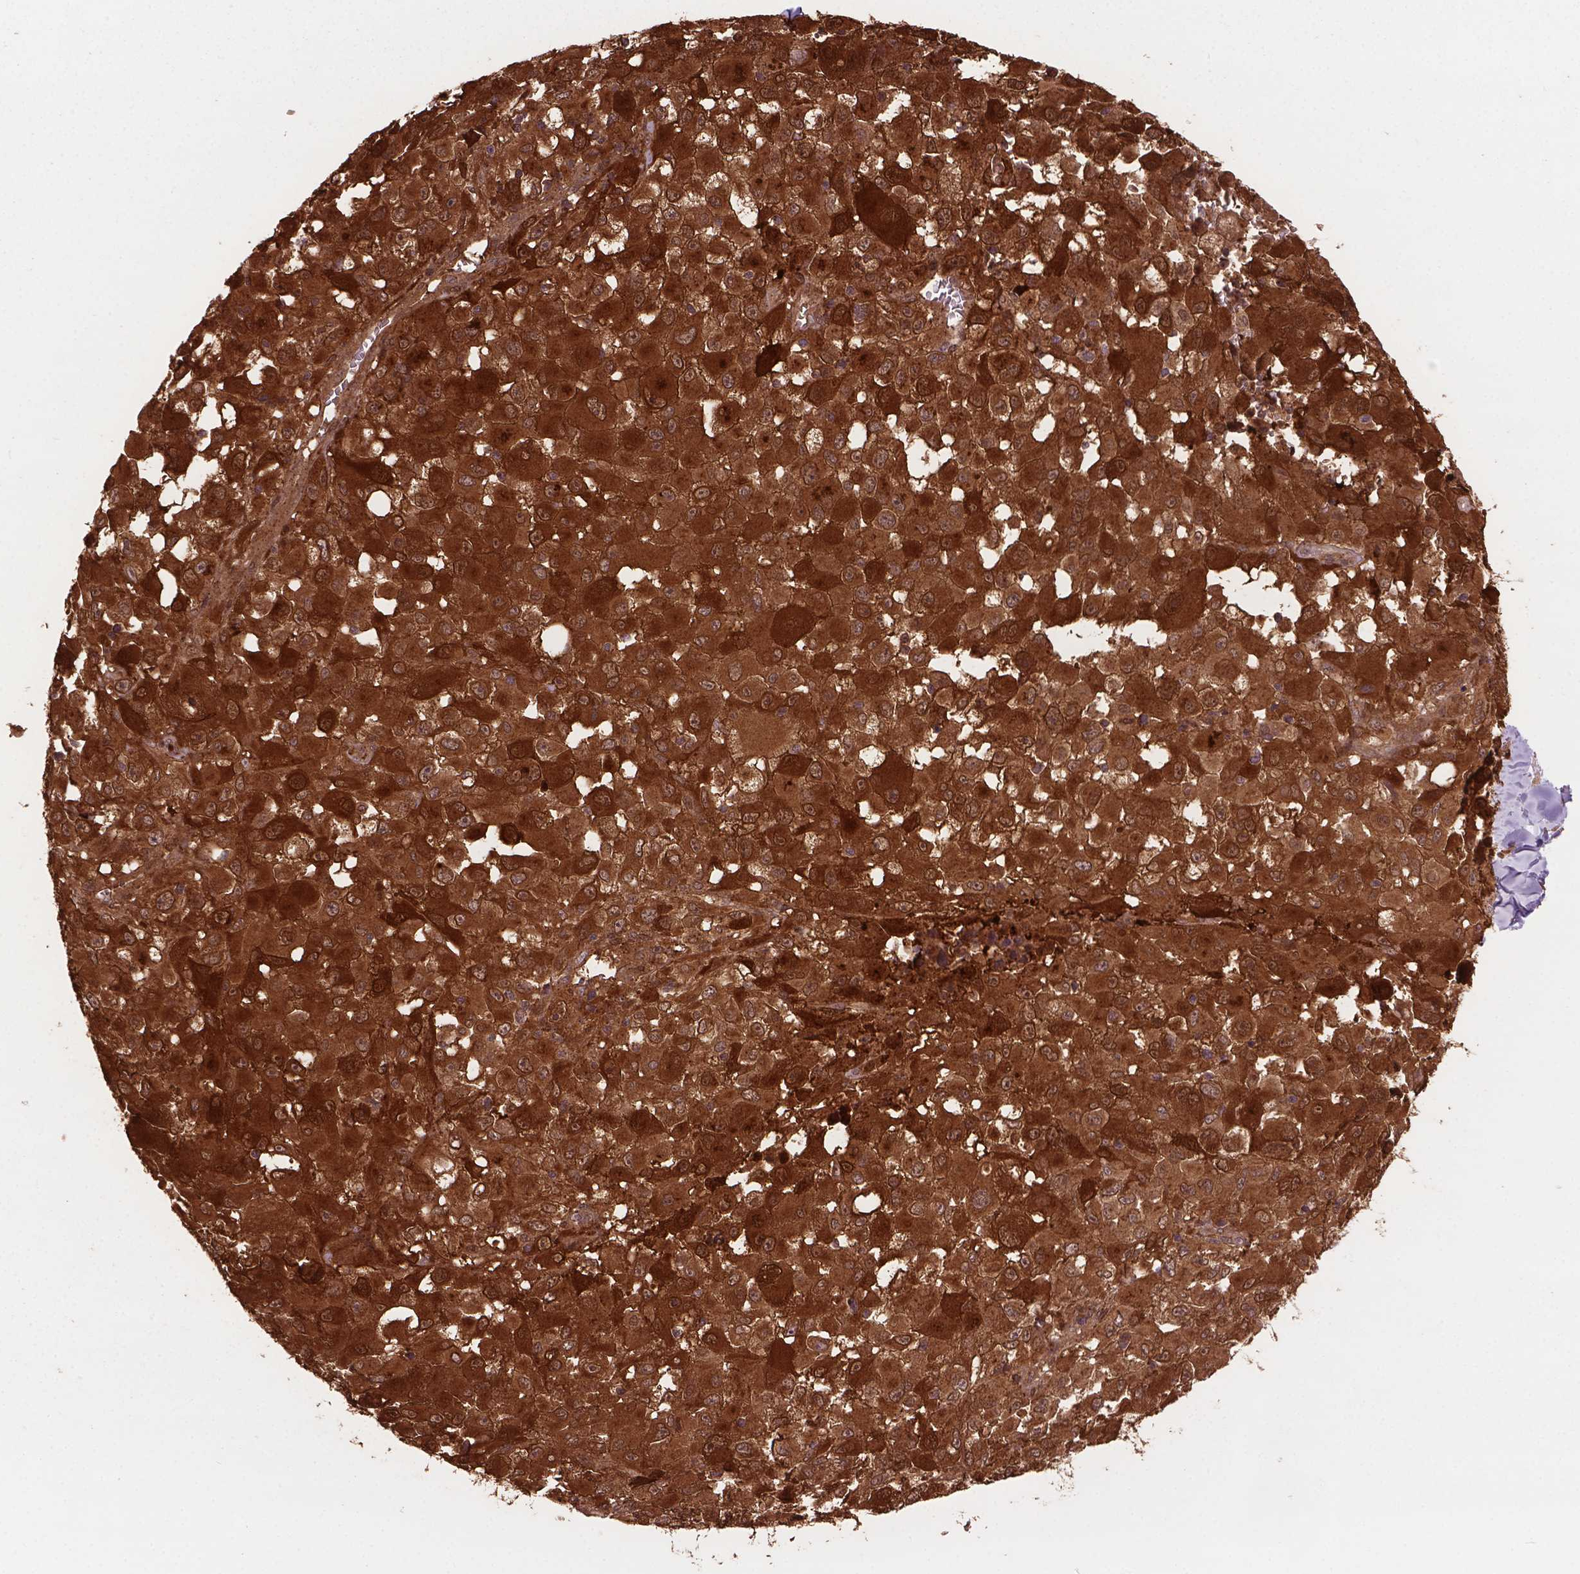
{"staining": {"intensity": "moderate", "quantity": ">75%", "location": "cytoplasmic/membranous,nuclear"}, "tissue": "melanoma", "cell_type": "Tumor cells", "image_type": "cancer", "snomed": [{"axis": "morphology", "description": "Malignant melanoma, Metastatic site"}, {"axis": "topography", "description": "Lymph node"}], "caption": "Malignant melanoma (metastatic site) stained with a protein marker exhibits moderate staining in tumor cells.", "gene": "PLIN3", "patient": {"sex": "male", "age": 50}}